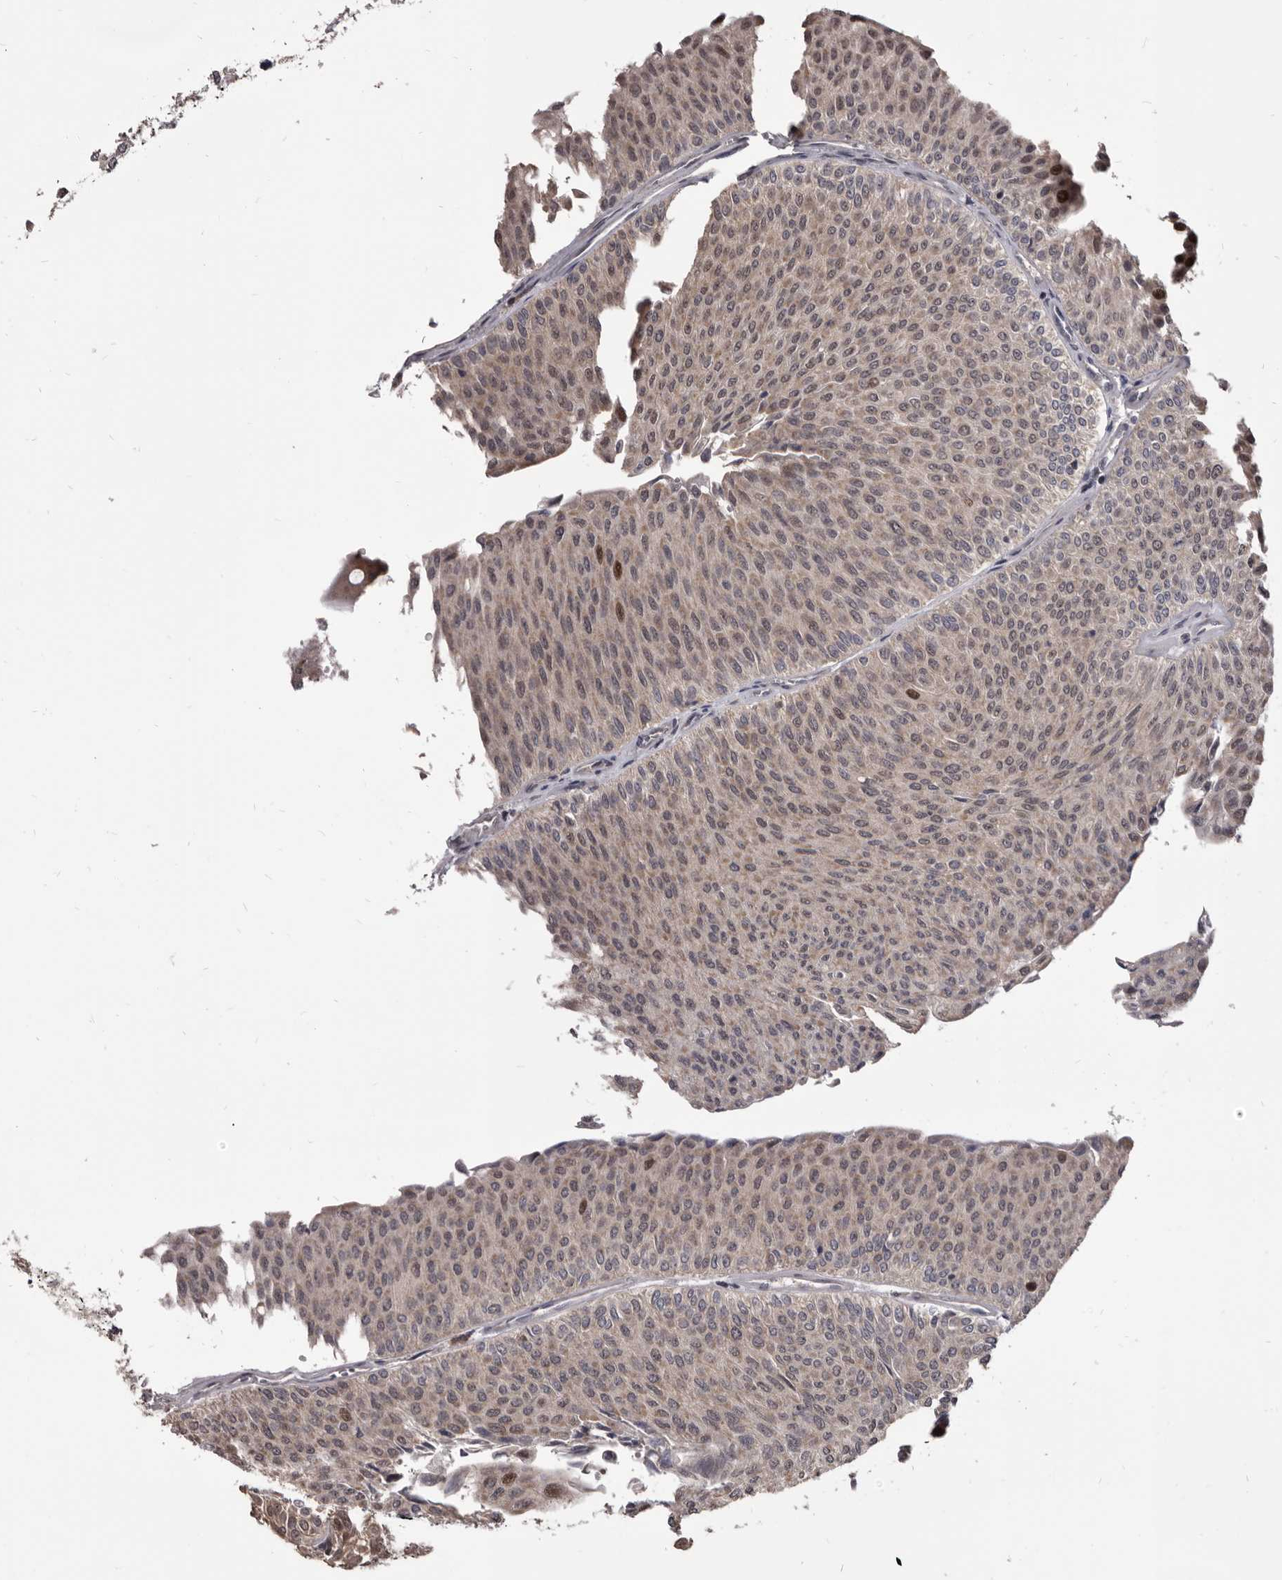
{"staining": {"intensity": "weak", "quantity": ">75%", "location": "cytoplasmic/membranous,nuclear"}, "tissue": "urothelial cancer", "cell_type": "Tumor cells", "image_type": "cancer", "snomed": [{"axis": "morphology", "description": "Urothelial carcinoma, Low grade"}, {"axis": "topography", "description": "Urinary bladder"}], "caption": "Immunohistochemical staining of urothelial cancer demonstrates low levels of weak cytoplasmic/membranous and nuclear protein expression in about >75% of tumor cells.", "gene": "MAP3K14", "patient": {"sex": "male", "age": 78}}